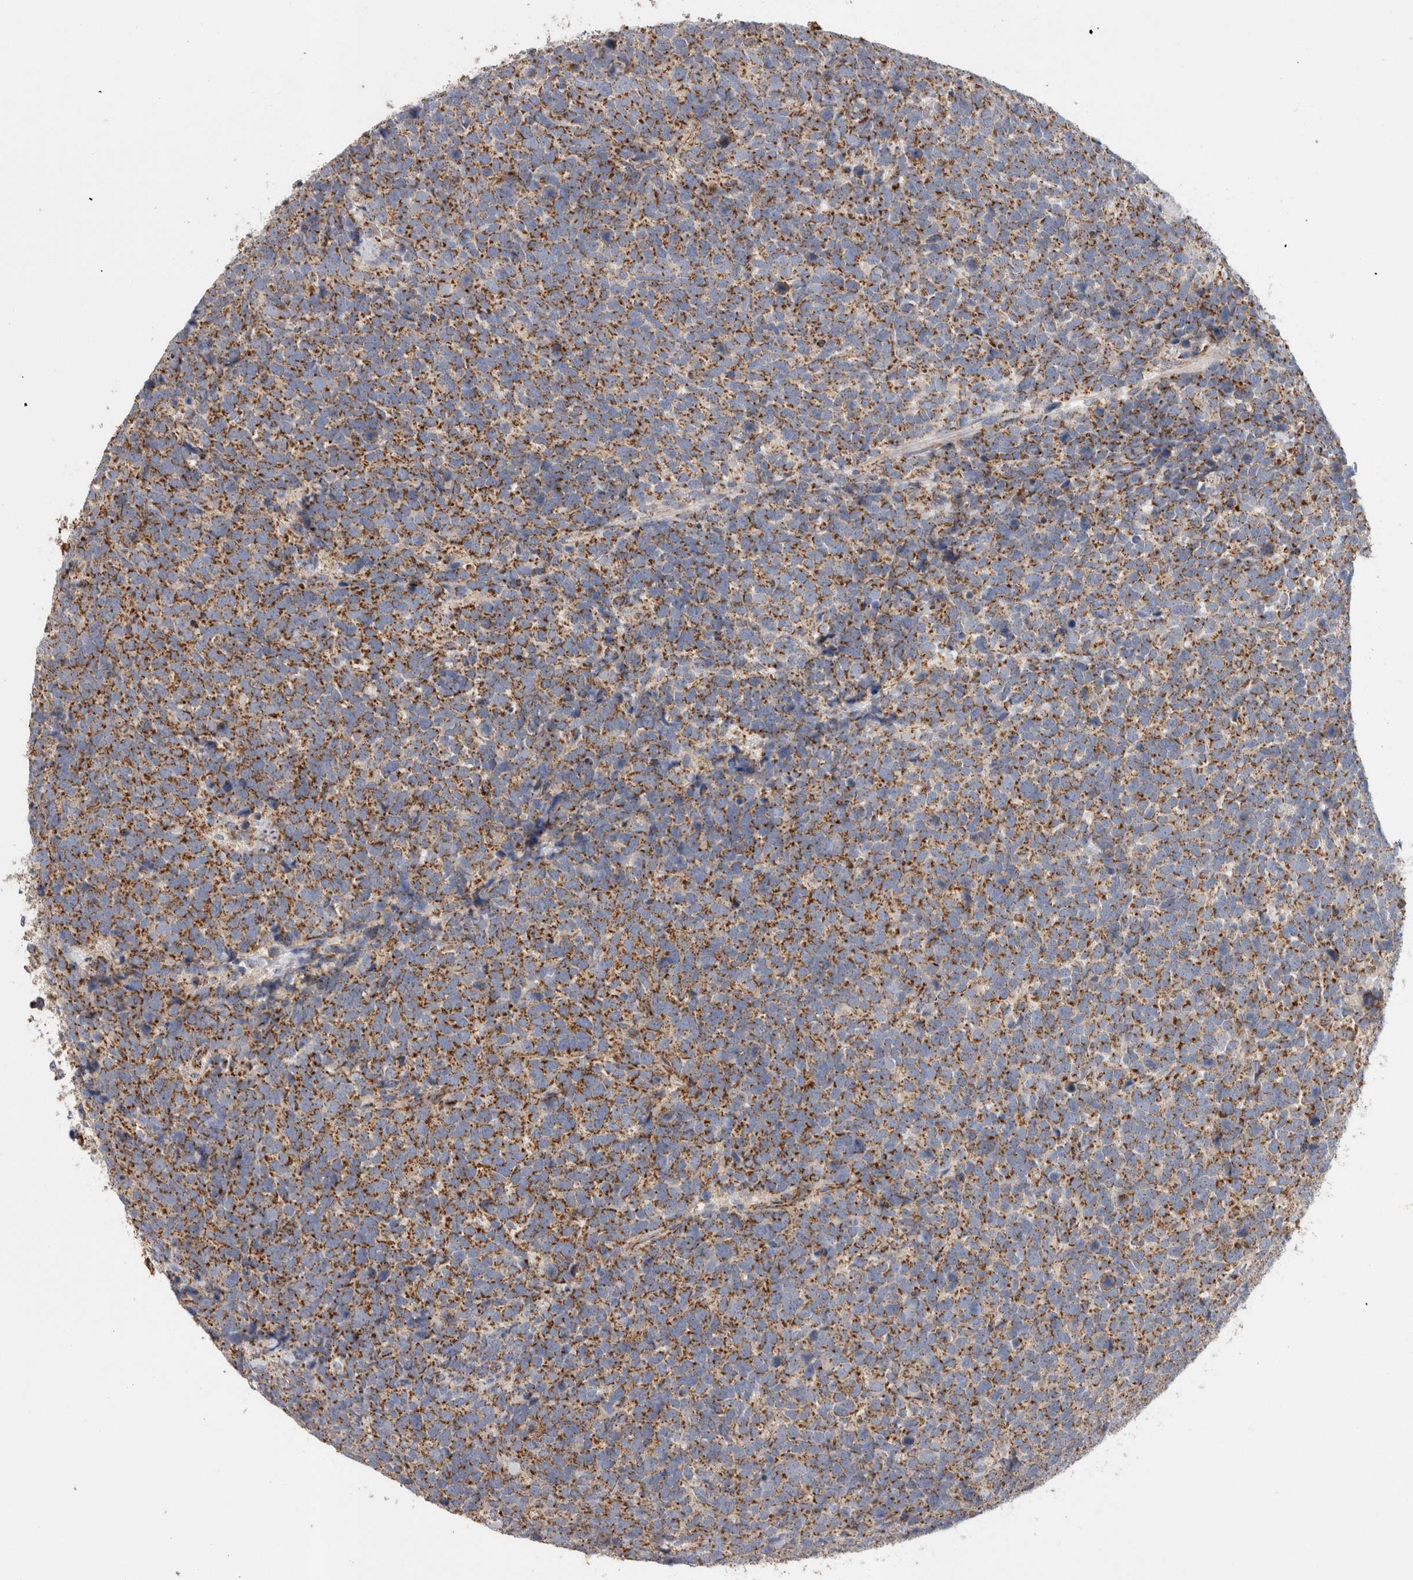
{"staining": {"intensity": "moderate", "quantity": ">75%", "location": "cytoplasmic/membranous"}, "tissue": "urothelial cancer", "cell_type": "Tumor cells", "image_type": "cancer", "snomed": [{"axis": "morphology", "description": "Urothelial carcinoma, High grade"}, {"axis": "topography", "description": "Urinary bladder"}], "caption": "Moderate cytoplasmic/membranous staining for a protein is identified in approximately >75% of tumor cells of urothelial cancer using immunohistochemistry.", "gene": "IARS2", "patient": {"sex": "female", "age": 82}}